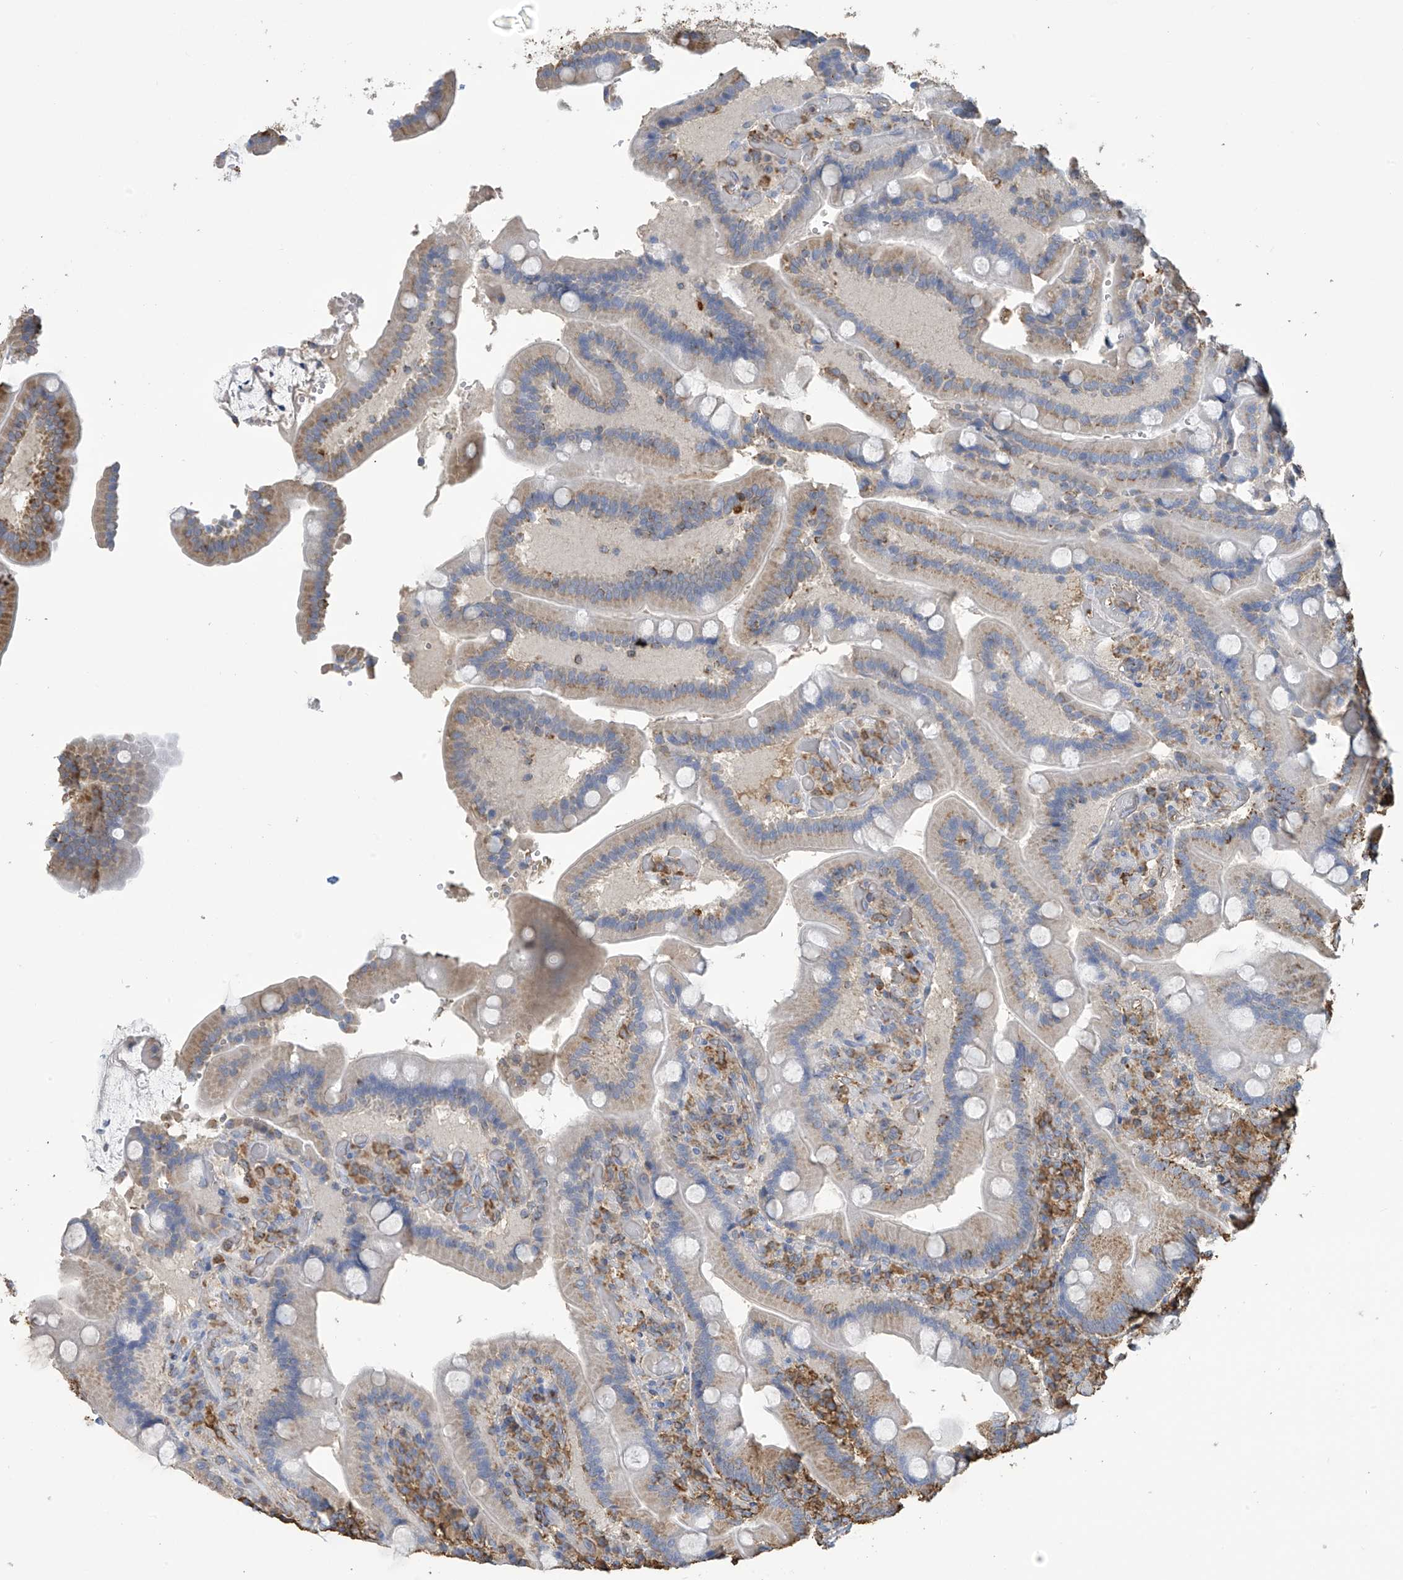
{"staining": {"intensity": "negative", "quantity": "none", "location": "none"}, "tissue": "duodenum", "cell_type": "Glandular cells", "image_type": "normal", "snomed": [{"axis": "morphology", "description": "Normal tissue, NOS"}, {"axis": "topography", "description": "Duodenum"}], "caption": "Protein analysis of normal duodenum displays no significant expression in glandular cells. (Stains: DAB immunohistochemistry with hematoxylin counter stain, Microscopy: brightfield microscopy at high magnification).", "gene": "OGT", "patient": {"sex": "female", "age": 62}}